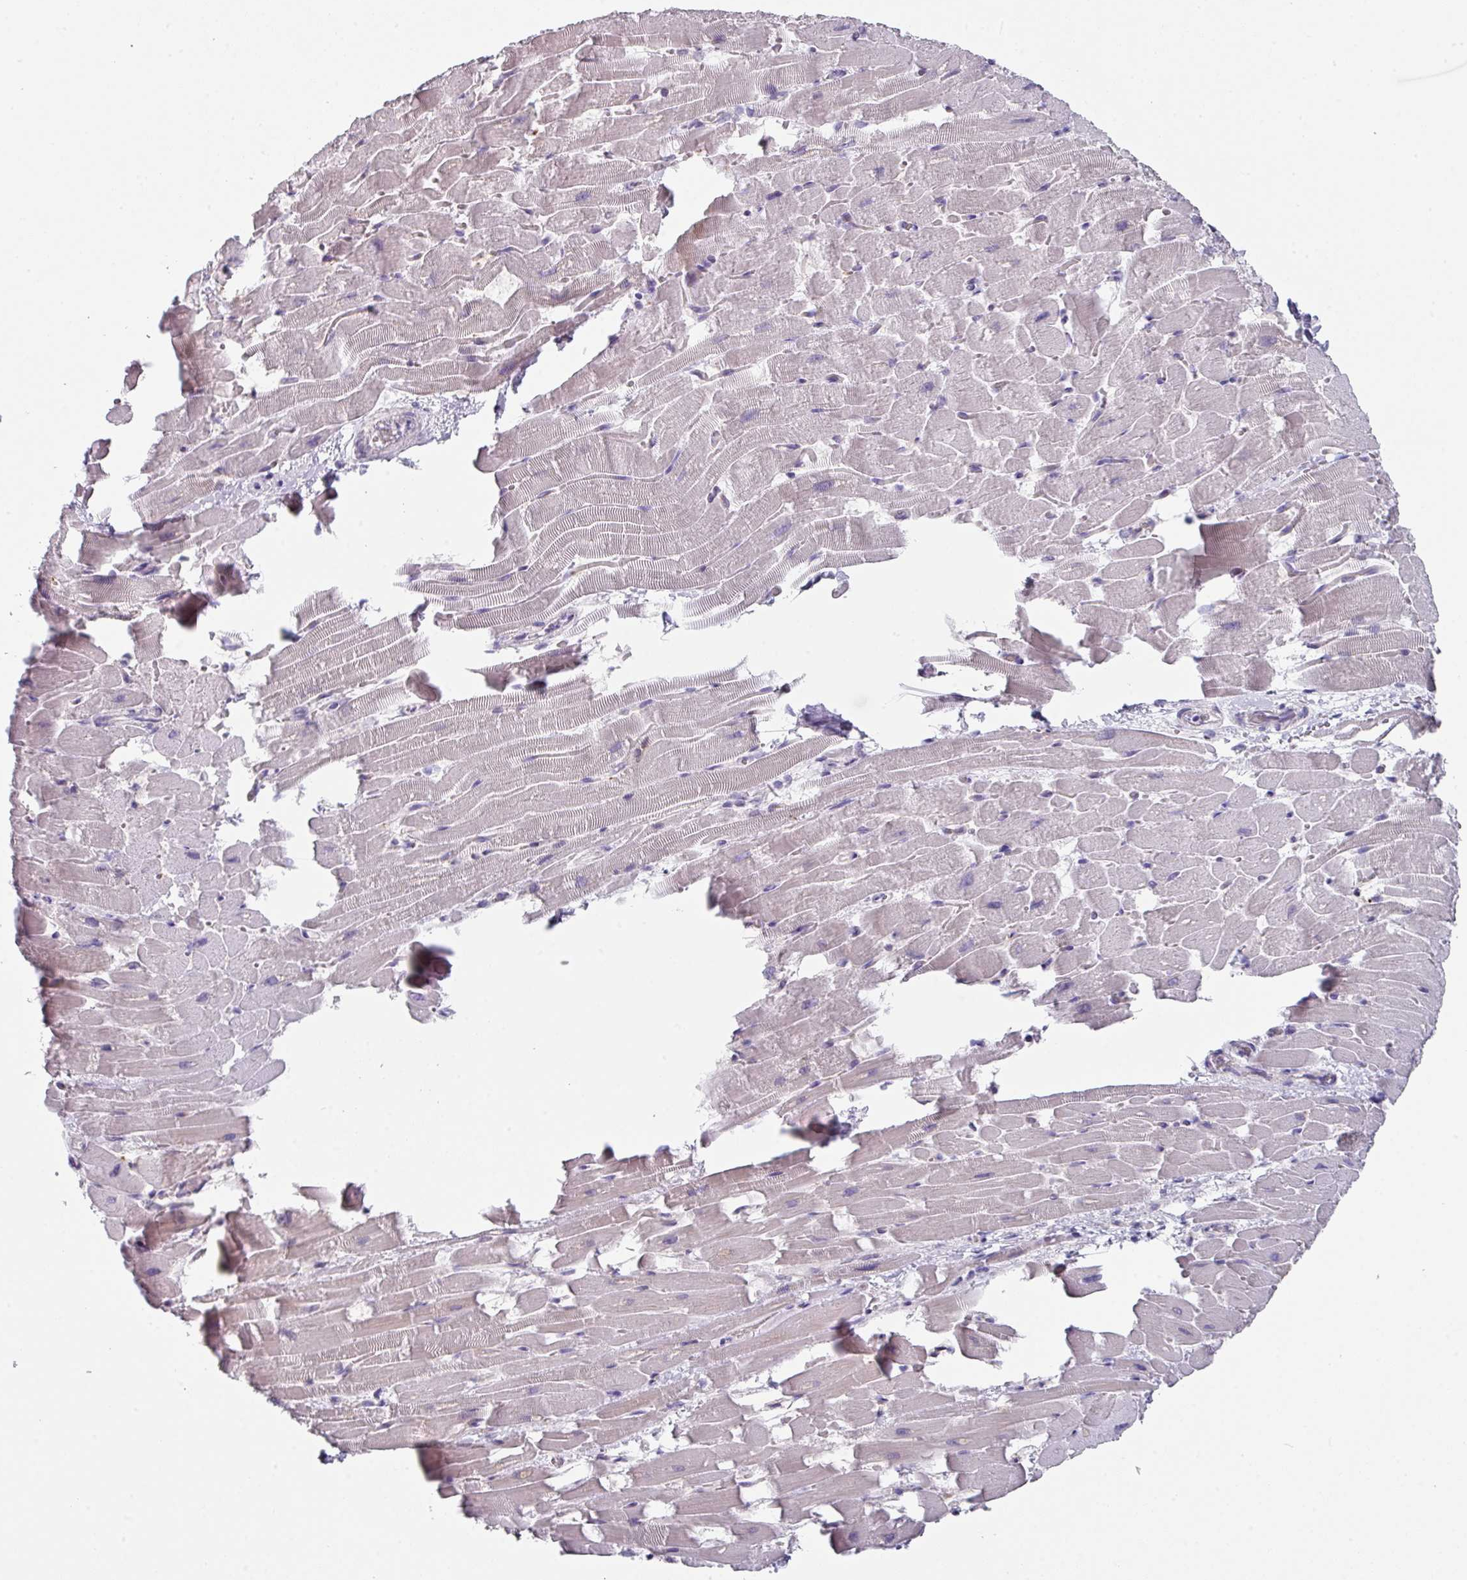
{"staining": {"intensity": "negative", "quantity": "none", "location": "none"}, "tissue": "heart muscle", "cell_type": "Cardiomyocytes", "image_type": "normal", "snomed": [{"axis": "morphology", "description": "Normal tissue, NOS"}, {"axis": "topography", "description": "Heart"}], "caption": "The image exhibits no staining of cardiomyocytes in benign heart muscle.", "gene": "DEFB115", "patient": {"sex": "male", "age": 37}}